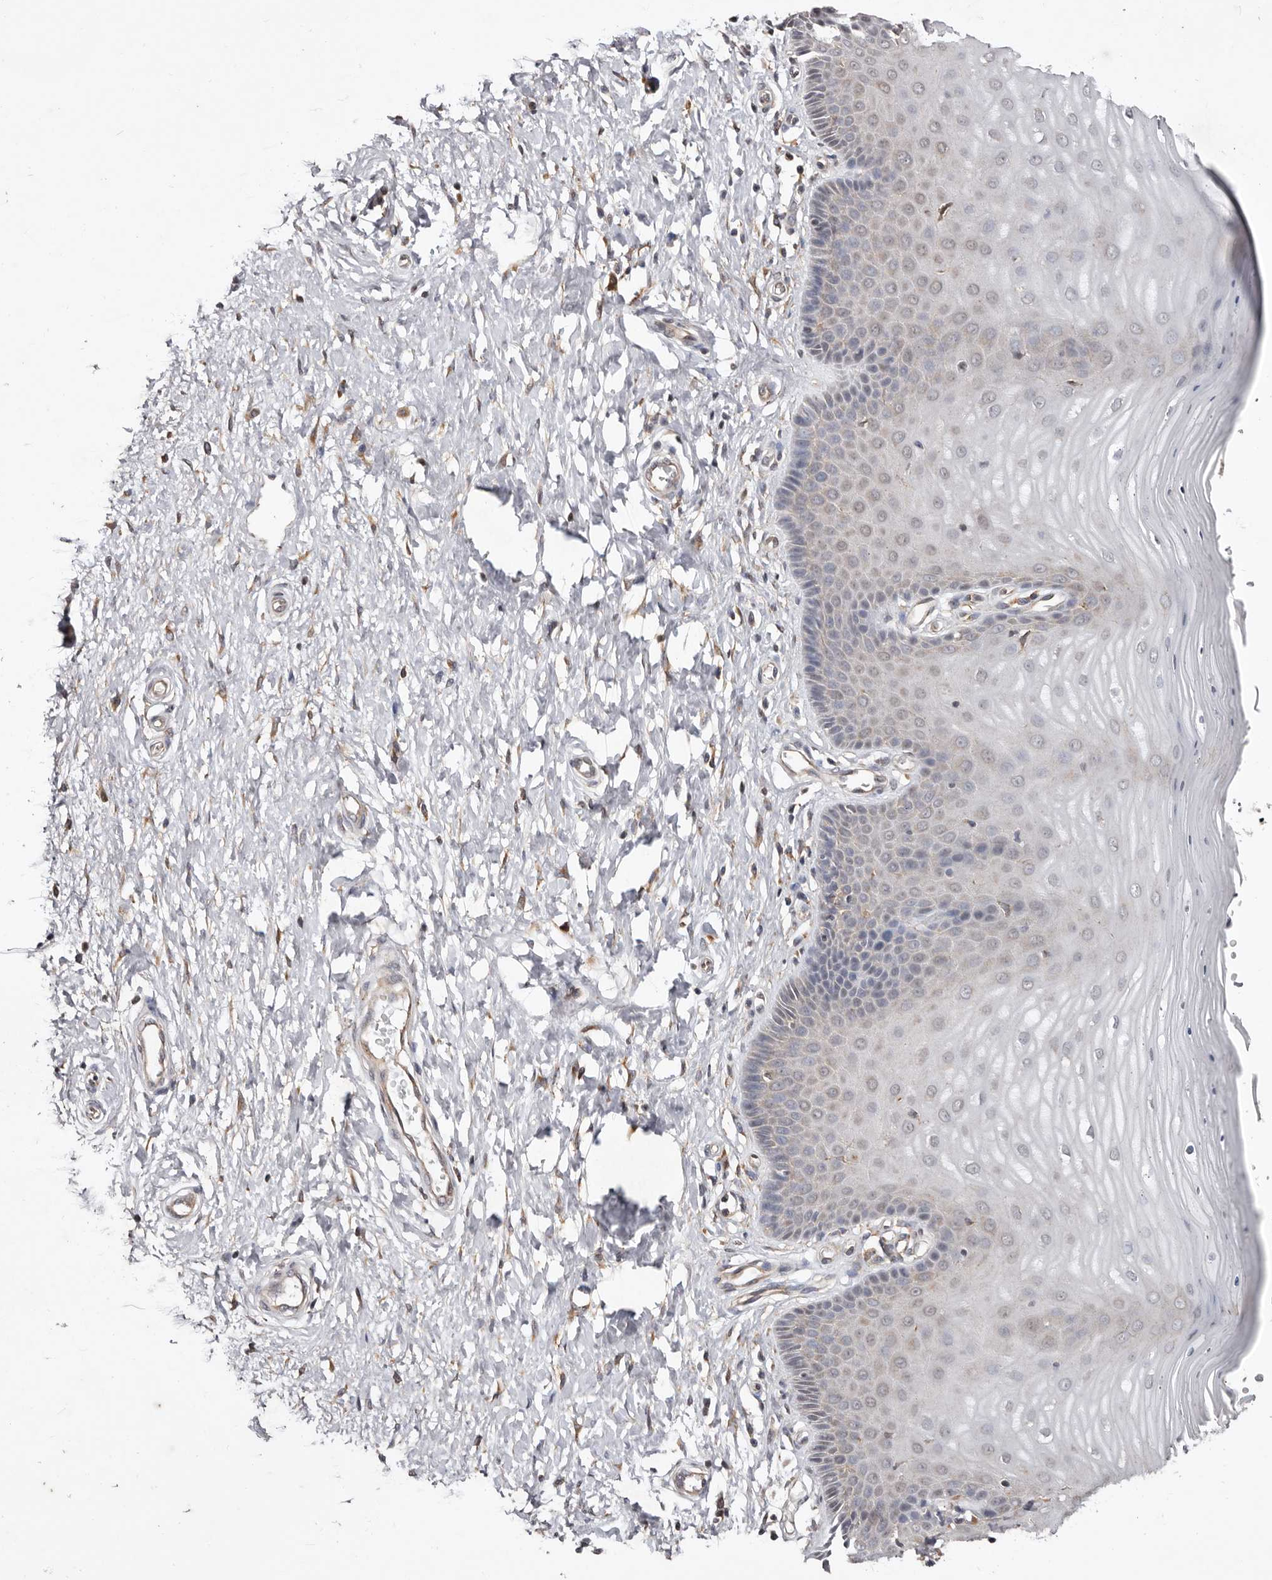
{"staining": {"intensity": "moderate", "quantity": "25%-75%", "location": "cytoplasmic/membranous"}, "tissue": "cervix", "cell_type": "Glandular cells", "image_type": "normal", "snomed": [{"axis": "morphology", "description": "Normal tissue, NOS"}, {"axis": "topography", "description": "Cervix"}], "caption": "Normal cervix exhibits moderate cytoplasmic/membranous positivity in approximately 25%-75% of glandular cells The staining was performed using DAB (3,3'-diaminobenzidine), with brown indicating positive protein expression. Nuclei are stained blue with hematoxylin..", "gene": "RRM2B", "patient": {"sex": "female", "age": 55}}